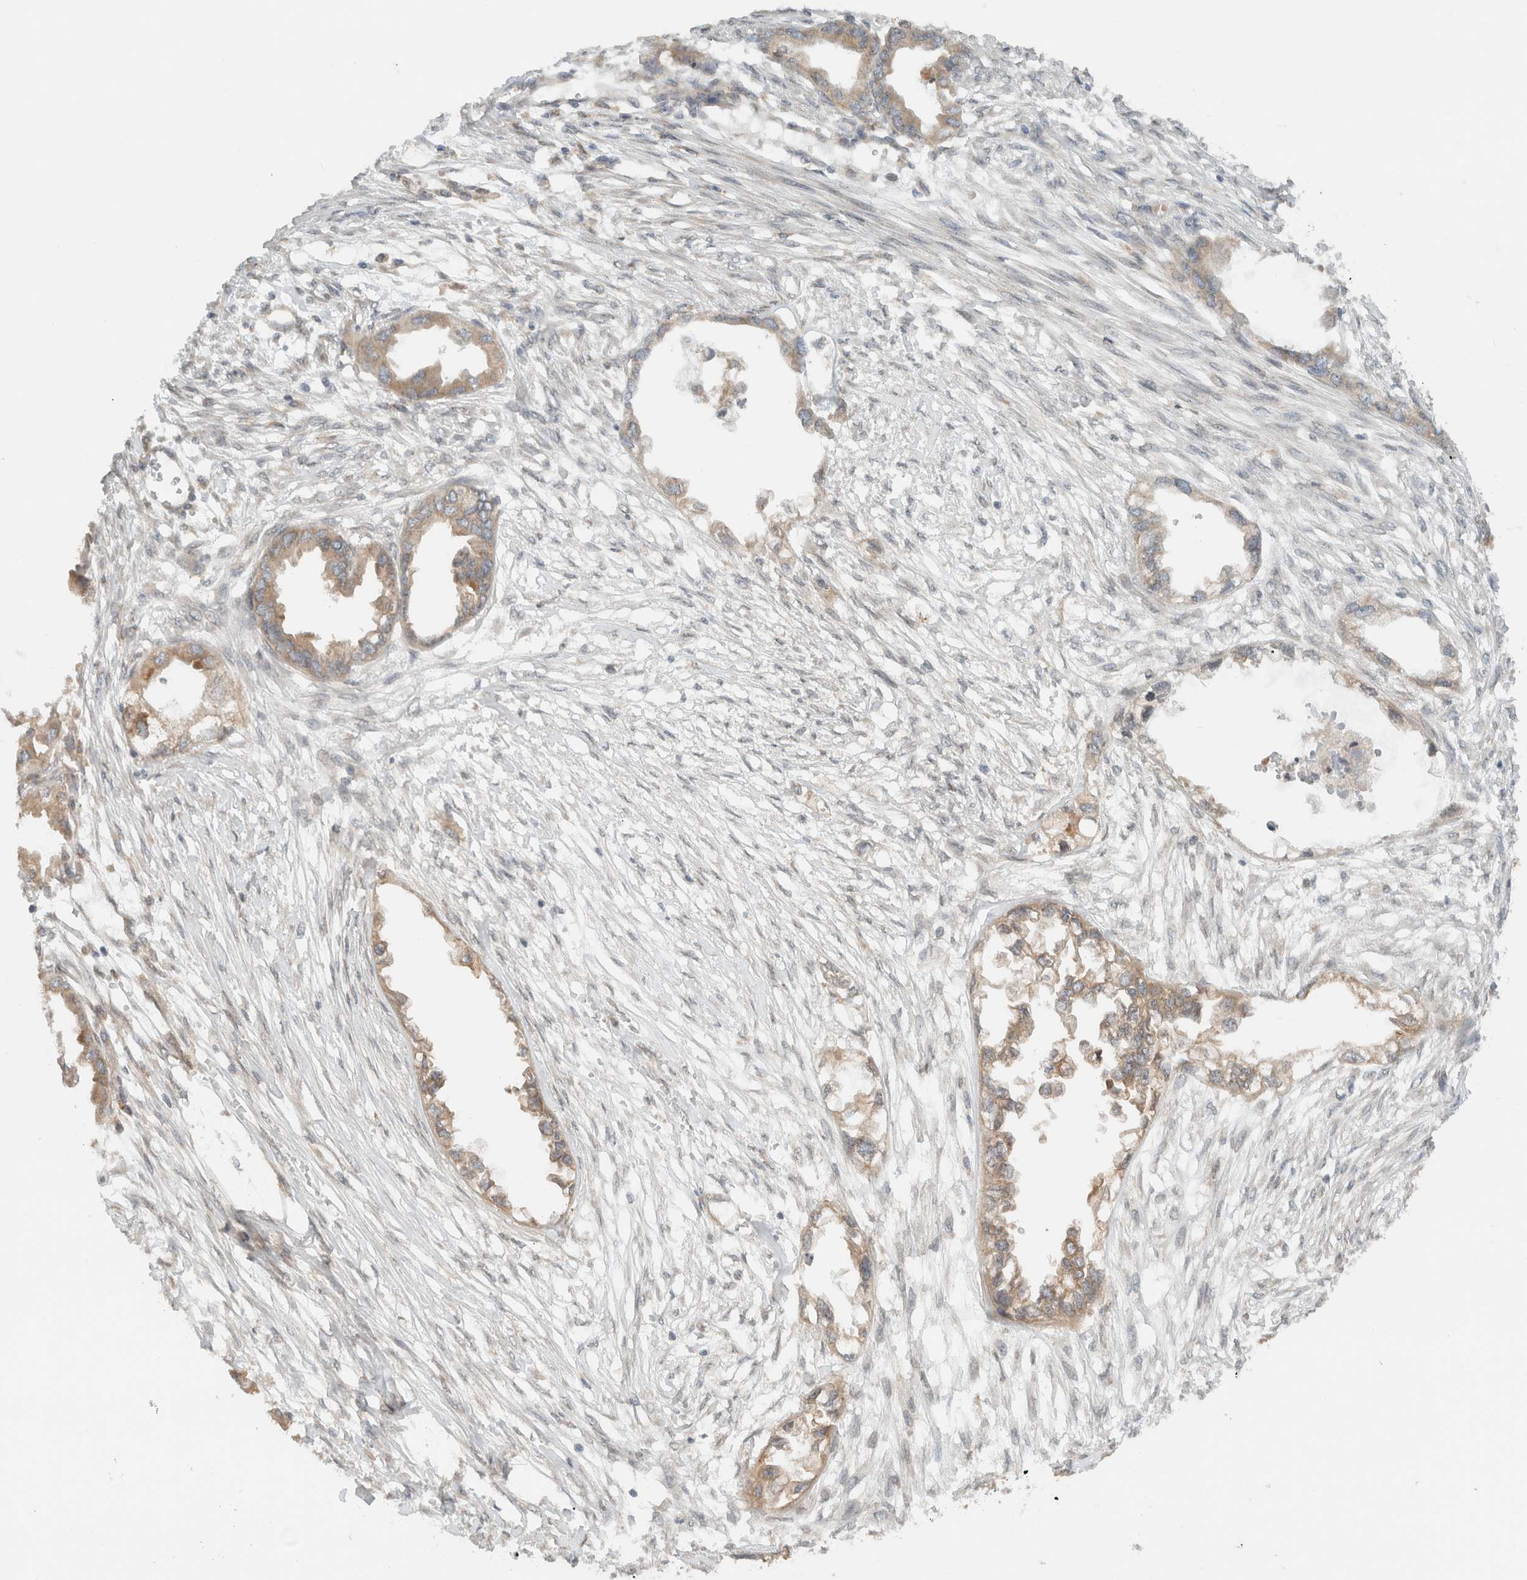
{"staining": {"intensity": "moderate", "quantity": ">75%", "location": "cytoplasmic/membranous"}, "tissue": "endometrial cancer", "cell_type": "Tumor cells", "image_type": "cancer", "snomed": [{"axis": "morphology", "description": "Adenocarcinoma, NOS"}, {"axis": "morphology", "description": "Adenocarcinoma, metastatic, NOS"}, {"axis": "topography", "description": "Adipose tissue"}, {"axis": "topography", "description": "Endometrium"}], "caption": "Moderate cytoplasmic/membranous expression for a protein is appreciated in about >75% of tumor cells of endometrial cancer (adenocarcinoma) using IHC.", "gene": "ARFGEF2", "patient": {"sex": "female", "age": 67}}